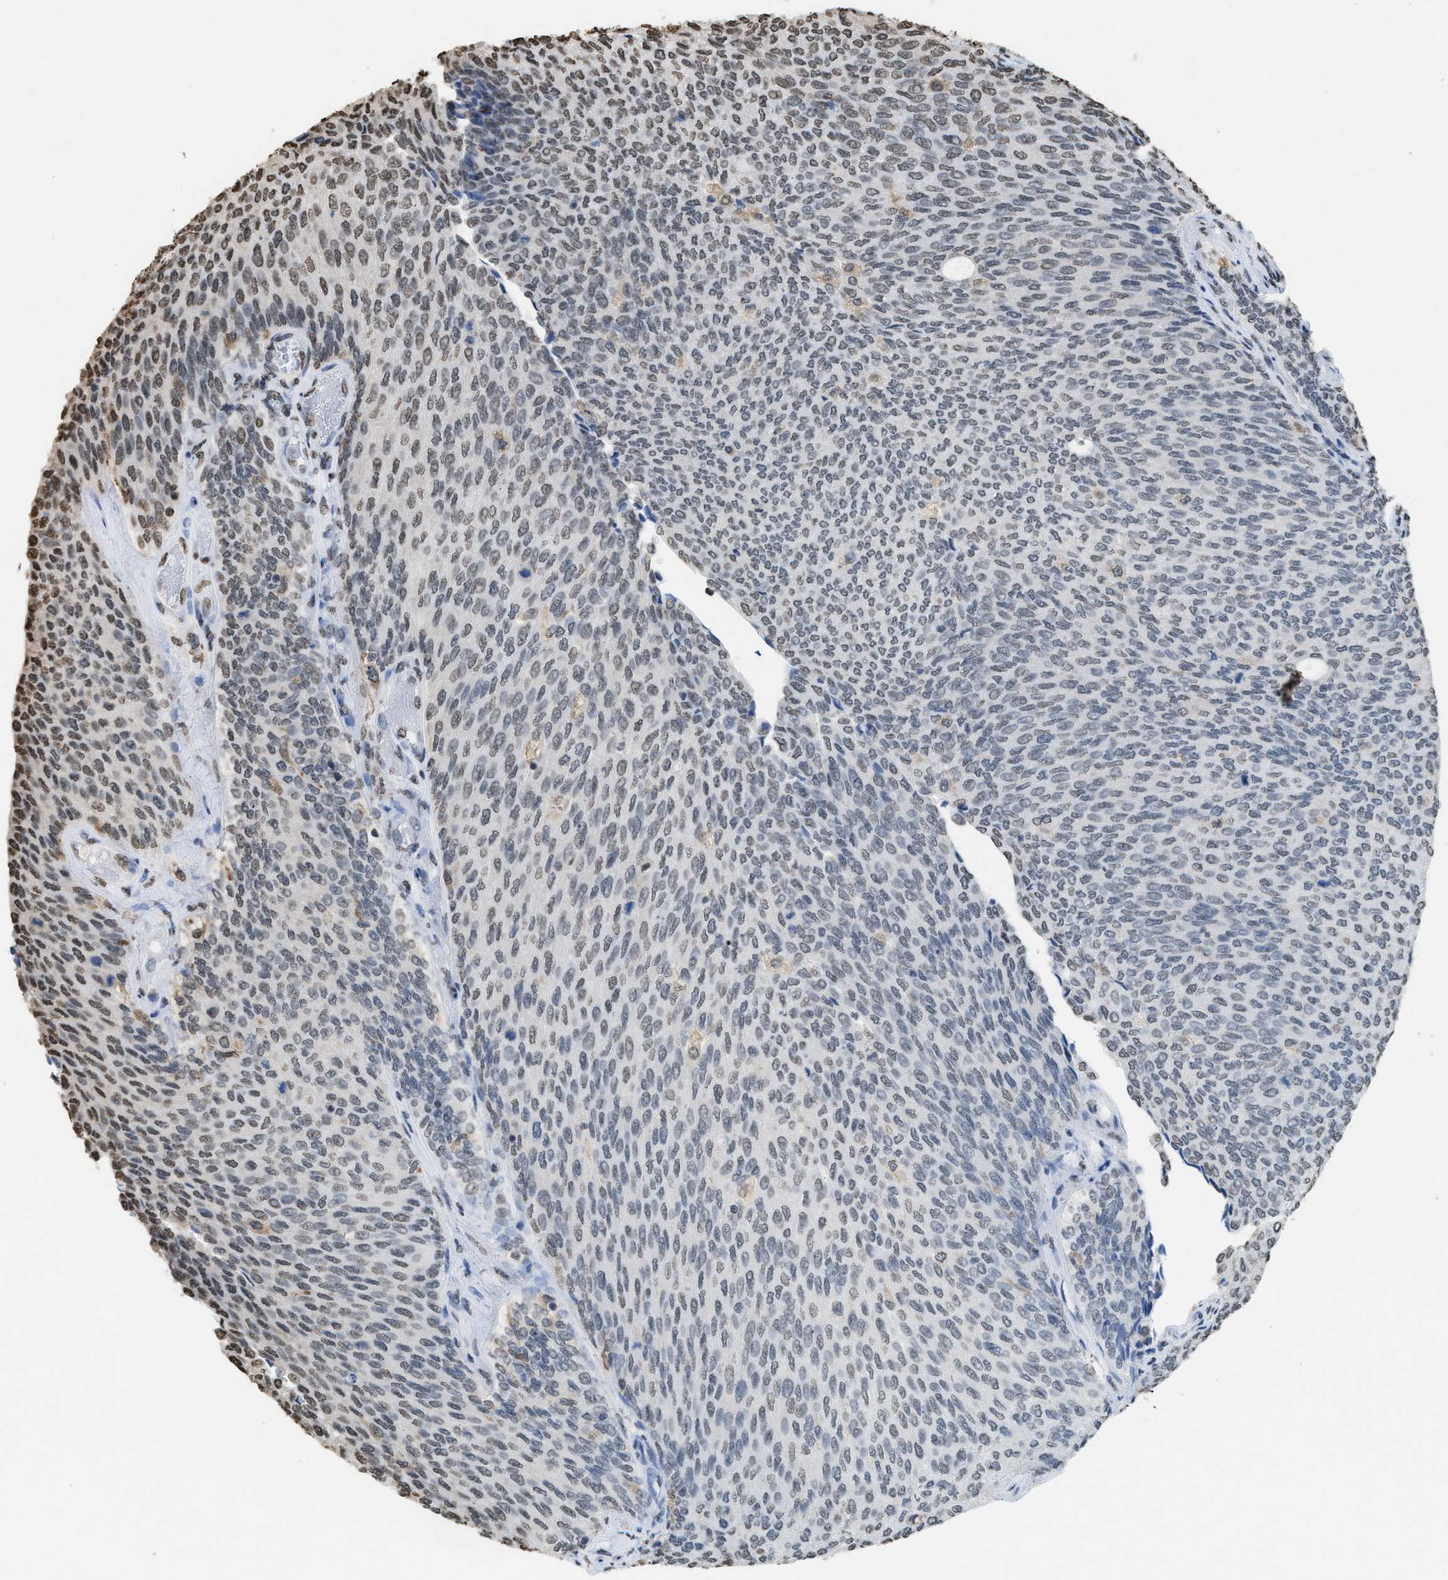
{"staining": {"intensity": "moderate", "quantity": "25%-75%", "location": "nuclear"}, "tissue": "urothelial cancer", "cell_type": "Tumor cells", "image_type": "cancer", "snomed": [{"axis": "morphology", "description": "Urothelial carcinoma, Low grade"}, {"axis": "topography", "description": "Urinary bladder"}], "caption": "Immunohistochemistry (IHC) of human urothelial cancer displays medium levels of moderate nuclear expression in approximately 25%-75% of tumor cells. The protein is stained brown, and the nuclei are stained in blue (DAB IHC with brightfield microscopy, high magnification).", "gene": "NUP88", "patient": {"sex": "female", "age": 79}}